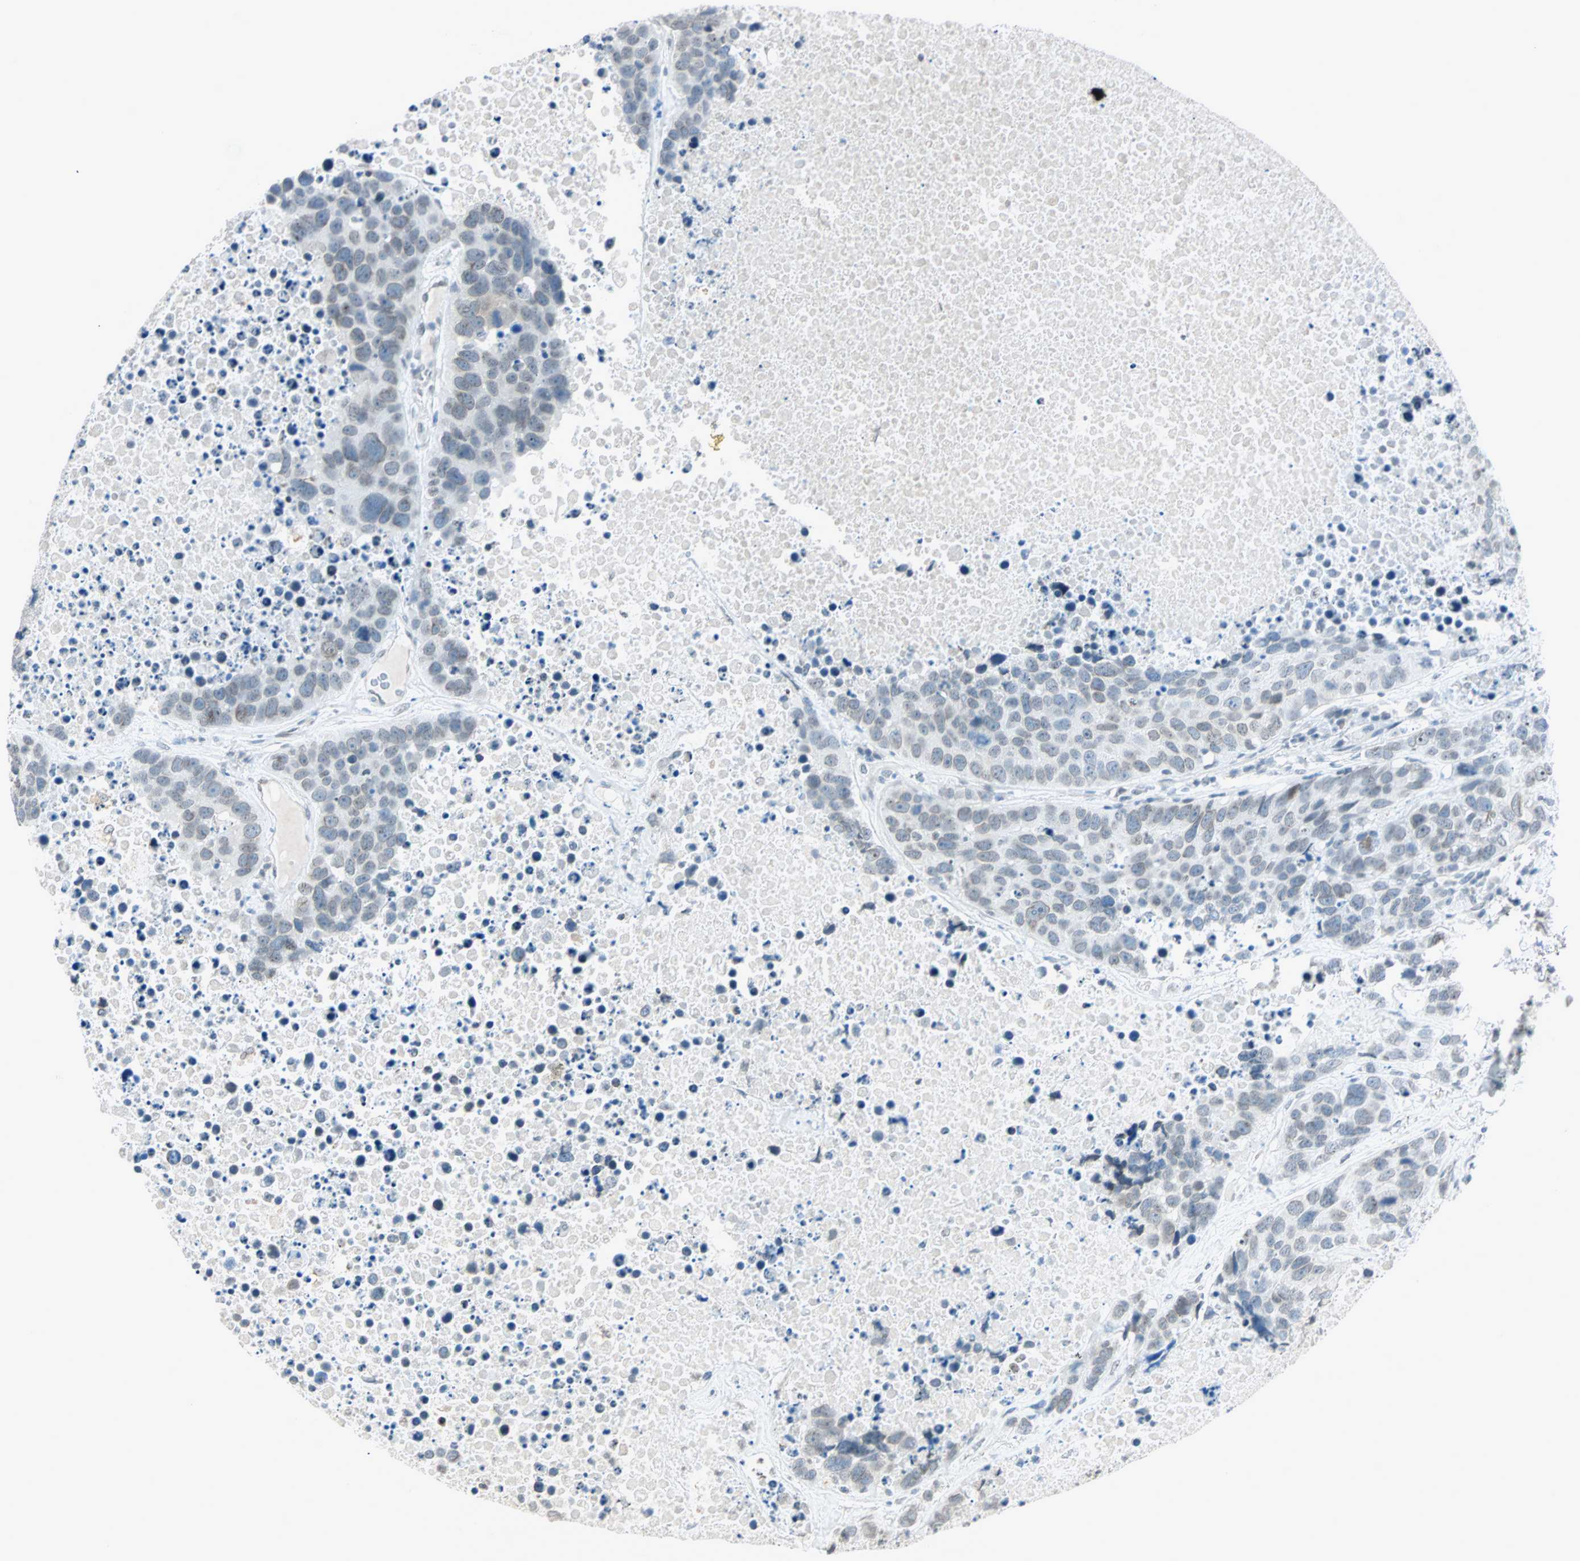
{"staining": {"intensity": "weak", "quantity": "<25%", "location": "nuclear"}, "tissue": "carcinoid", "cell_type": "Tumor cells", "image_type": "cancer", "snomed": [{"axis": "morphology", "description": "Carcinoid, malignant, NOS"}, {"axis": "topography", "description": "Lung"}], "caption": "Human carcinoid stained for a protein using IHC exhibits no positivity in tumor cells.", "gene": "BCAN", "patient": {"sex": "male", "age": 60}}